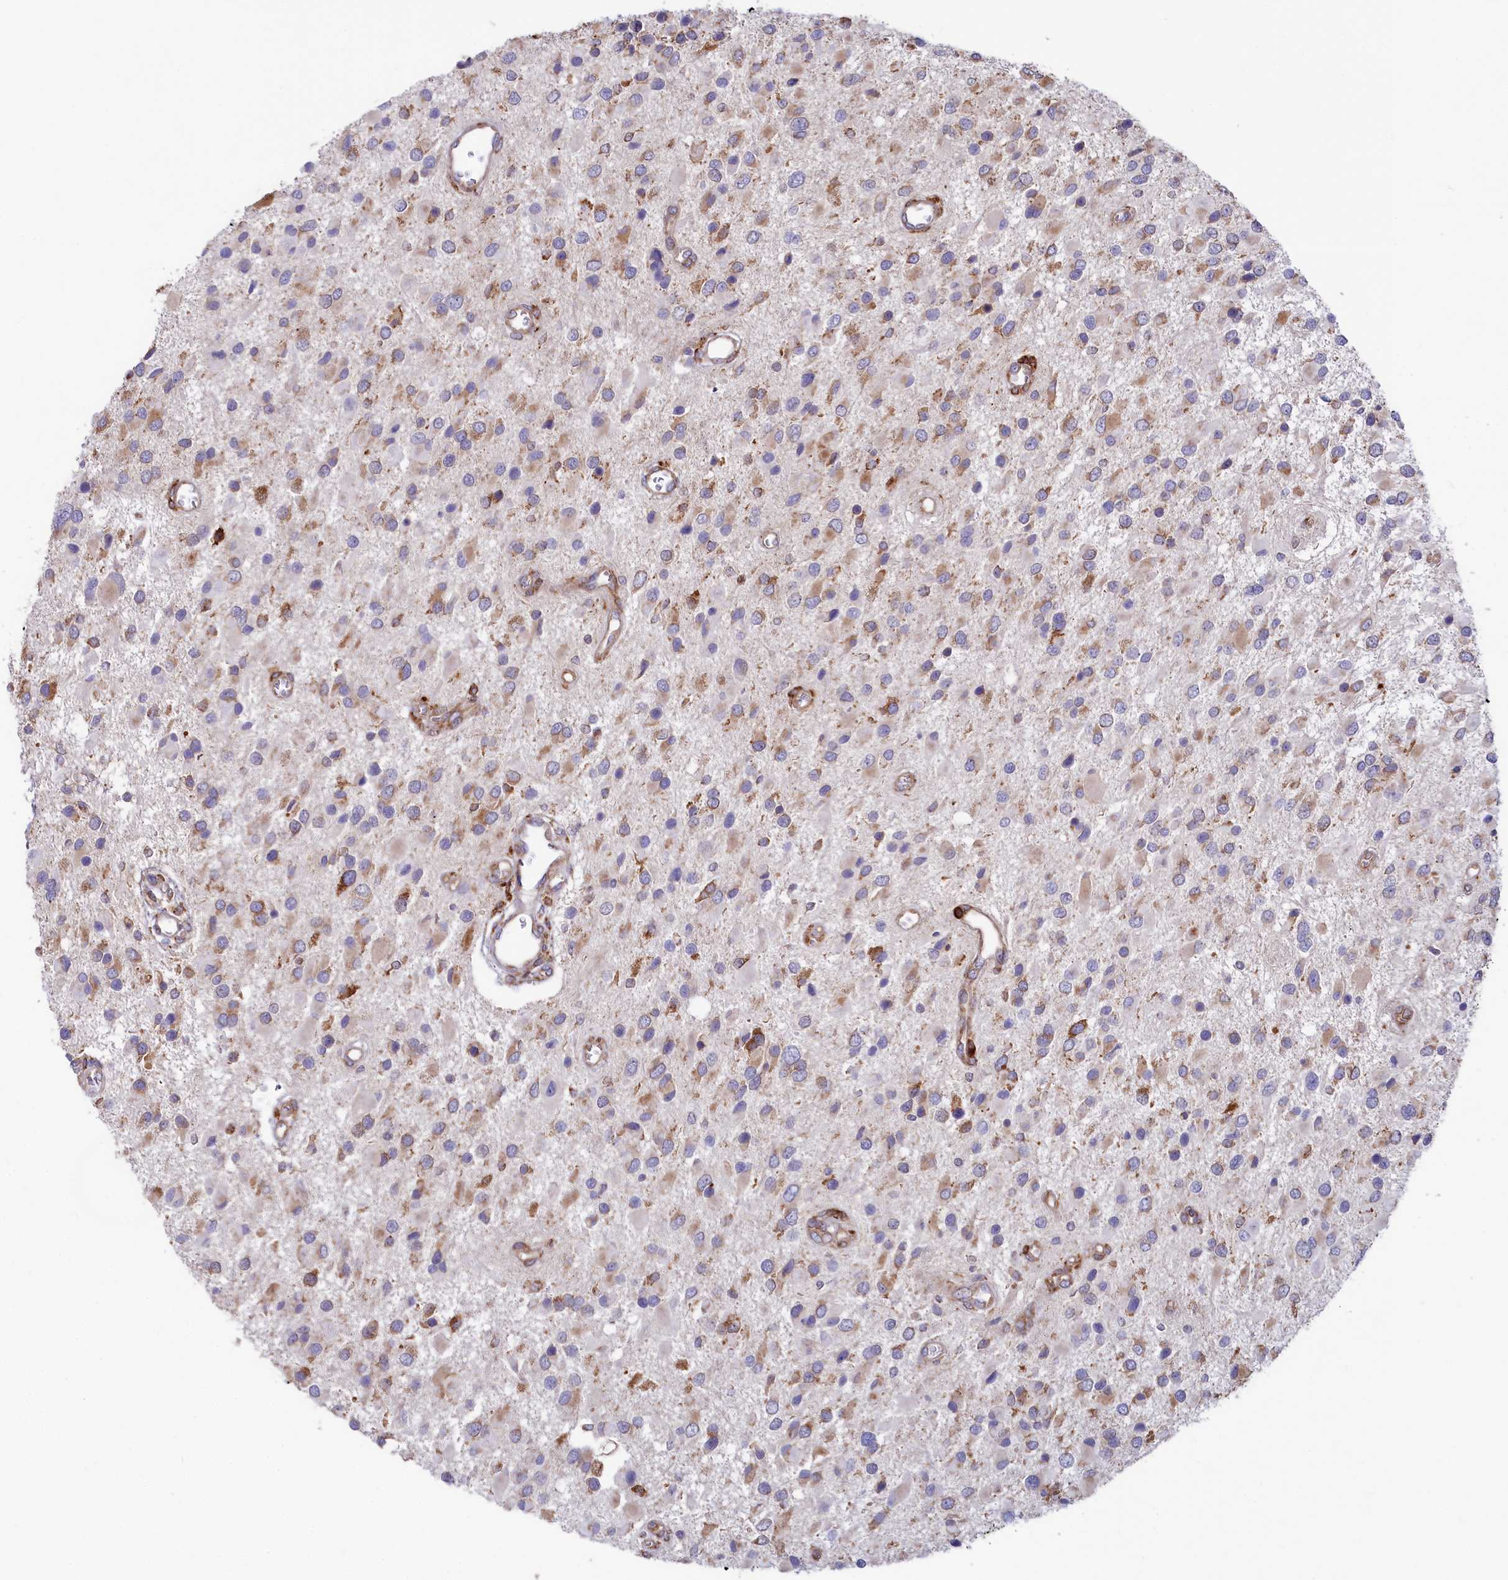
{"staining": {"intensity": "moderate", "quantity": "<25%", "location": "cytoplasmic/membranous"}, "tissue": "glioma", "cell_type": "Tumor cells", "image_type": "cancer", "snomed": [{"axis": "morphology", "description": "Glioma, malignant, High grade"}, {"axis": "topography", "description": "Brain"}], "caption": "This histopathology image displays glioma stained with IHC to label a protein in brown. The cytoplasmic/membranous of tumor cells show moderate positivity for the protein. Nuclei are counter-stained blue.", "gene": "CHID1", "patient": {"sex": "male", "age": 53}}